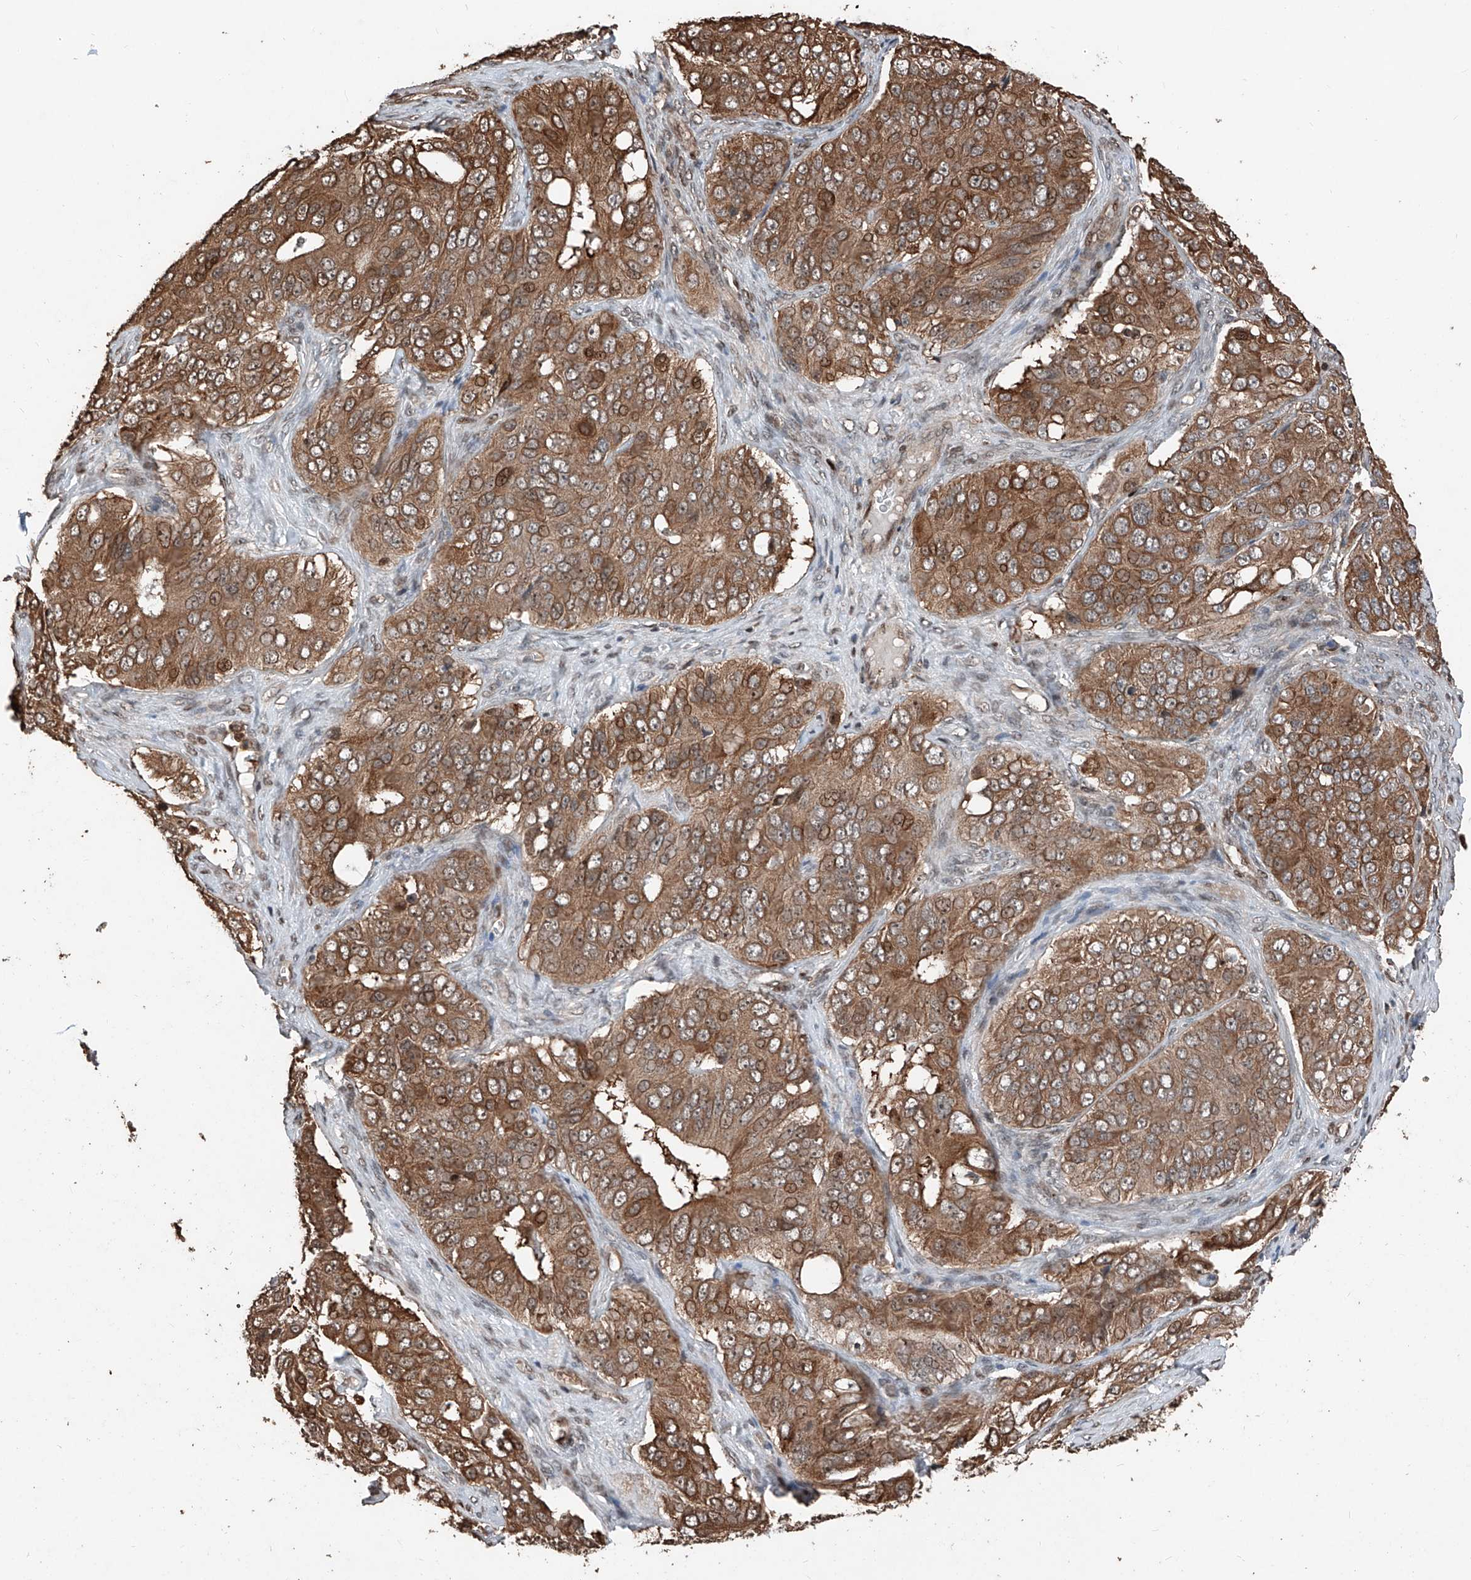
{"staining": {"intensity": "moderate", "quantity": ">75%", "location": "cytoplasmic/membranous,nuclear"}, "tissue": "ovarian cancer", "cell_type": "Tumor cells", "image_type": "cancer", "snomed": [{"axis": "morphology", "description": "Carcinoma, endometroid"}, {"axis": "topography", "description": "Ovary"}], "caption": "Ovarian cancer tissue demonstrates moderate cytoplasmic/membranous and nuclear positivity in about >75% of tumor cells", "gene": "RMND1", "patient": {"sex": "female", "age": 51}}